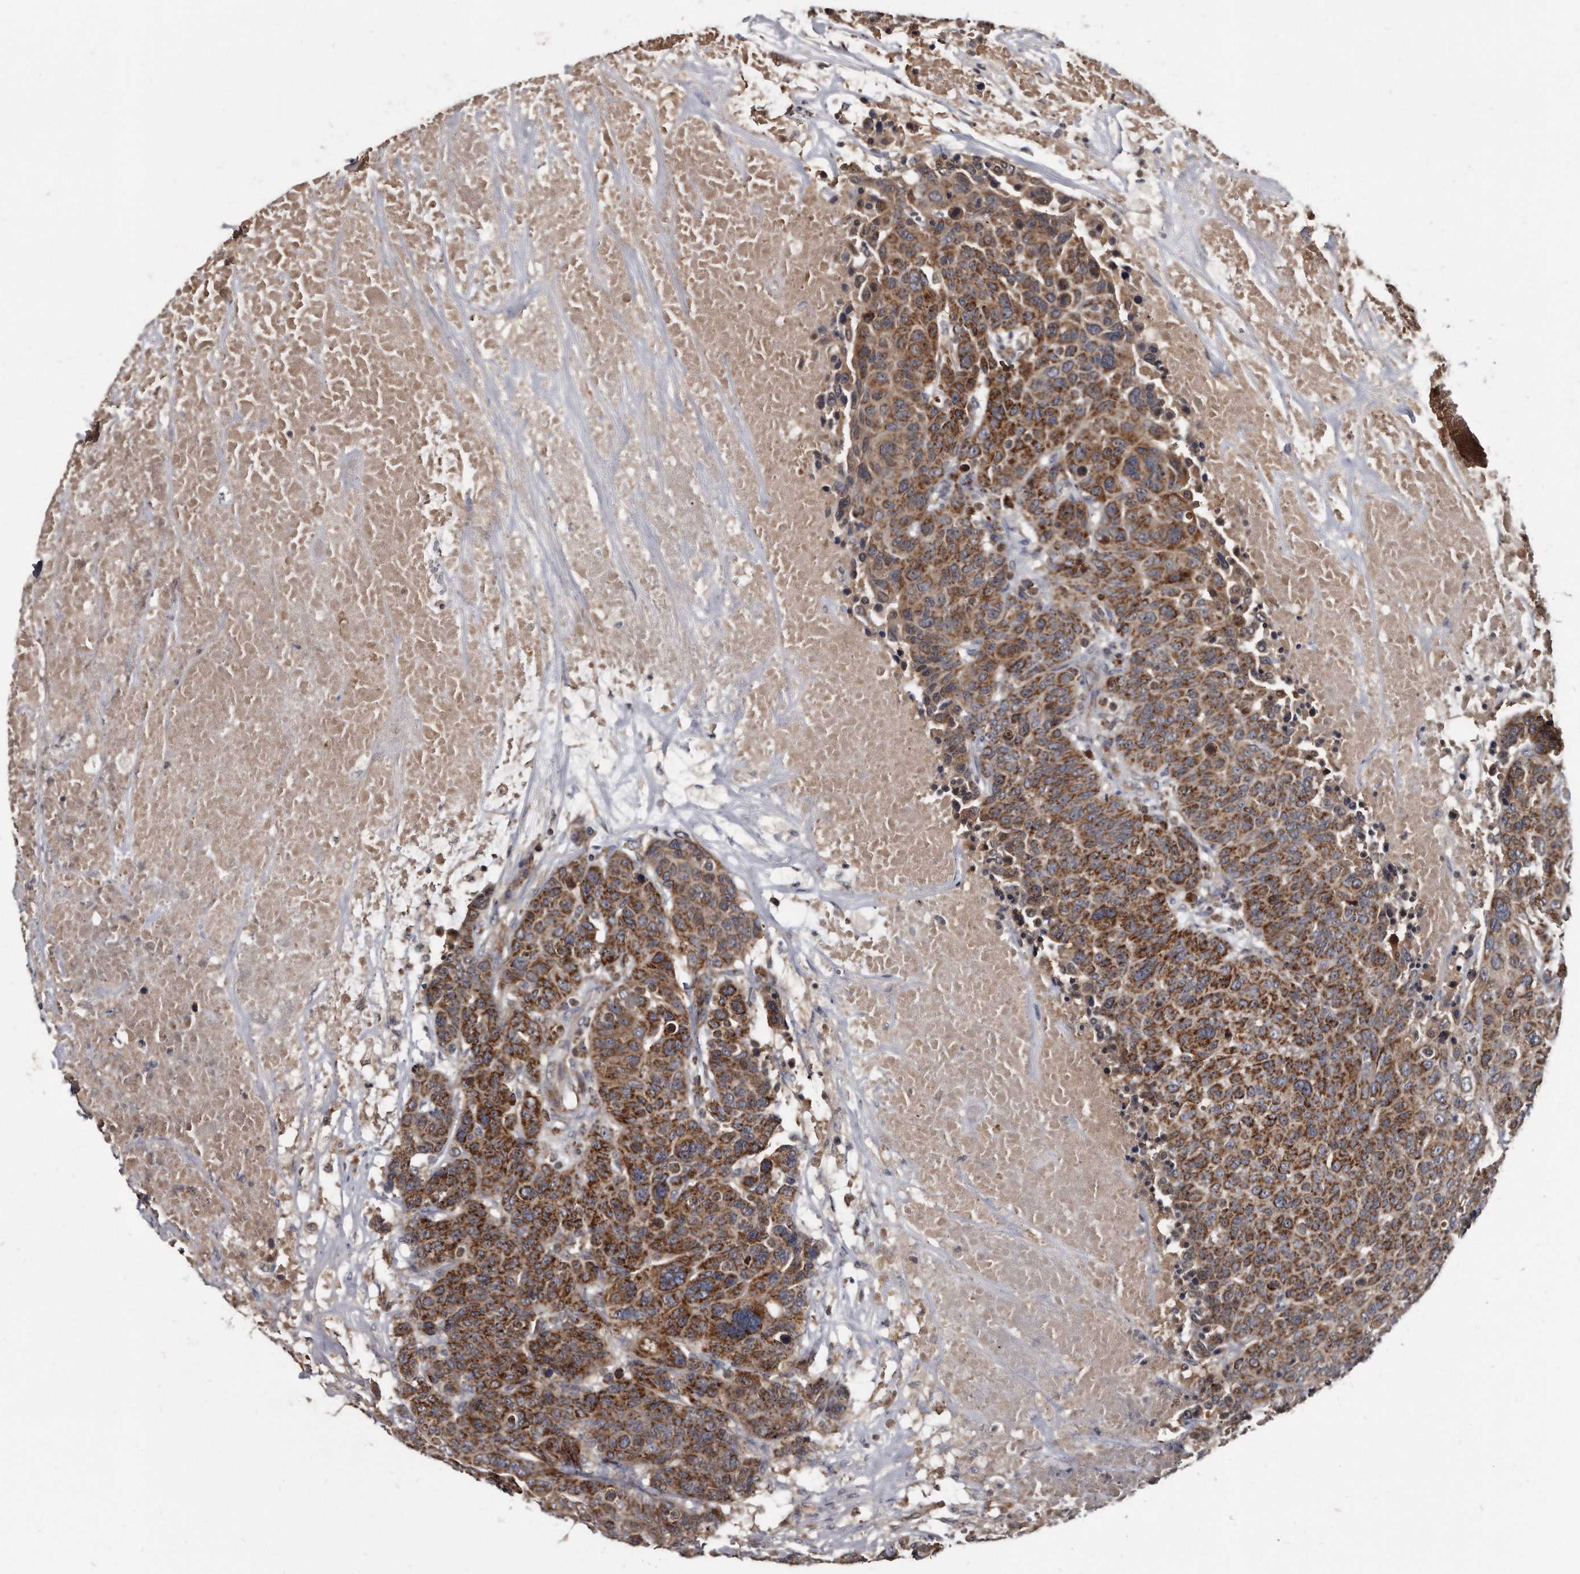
{"staining": {"intensity": "strong", "quantity": ">75%", "location": "cytoplasmic/membranous"}, "tissue": "breast cancer", "cell_type": "Tumor cells", "image_type": "cancer", "snomed": [{"axis": "morphology", "description": "Duct carcinoma"}, {"axis": "topography", "description": "Breast"}], "caption": "Protein analysis of breast cancer (infiltrating ductal carcinoma) tissue displays strong cytoplasmic/membranous expression in approximately >75% of tumor cells.", "gene": "FAM136A", "patient": {"sex": "female", "age": 37}}